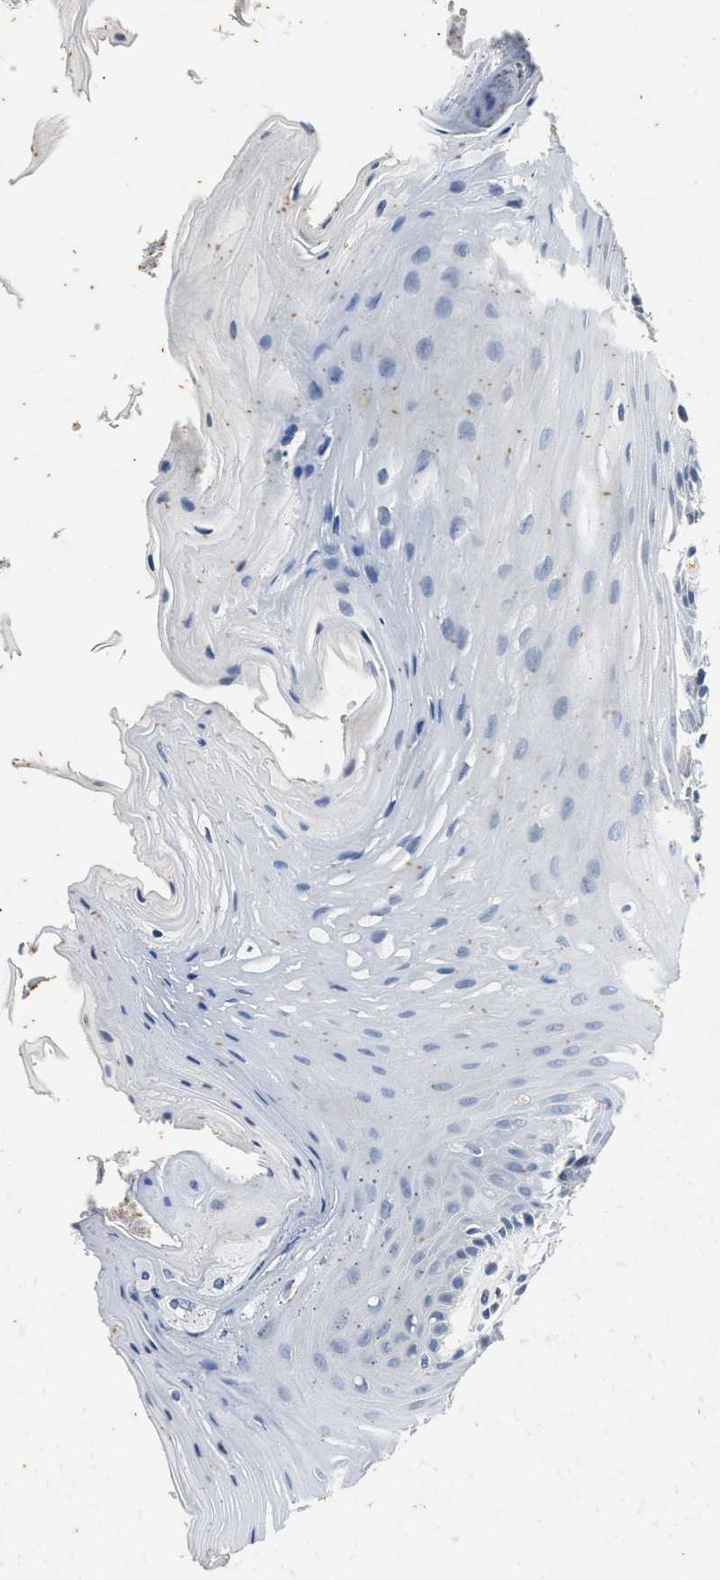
{"staining": {"intensity": "negative", "quantity": "none", "location": "none"}, "tissue": "oral mucosa", "cell_type": "Squamous epithelial cells", "image_type": "normal", "snomed": [{"axis": "morphology", "description": "Normal tissue, NOS"}, {"axis": "morphology", "description": "Squamous cell carcinoma, NOS"}, {"axis": "topography", "description": "Oral tissue"}, {"axis": "topography", "description": "Head-Neck"}], "caption": "Immunohistochemistry micrograph of benign oral mucosa stained for a protein (brown), which exhibits no staining in squamous epithelial cells.", "gene": "PTPN7", "patient": {"sex": "male", "age": 71}}